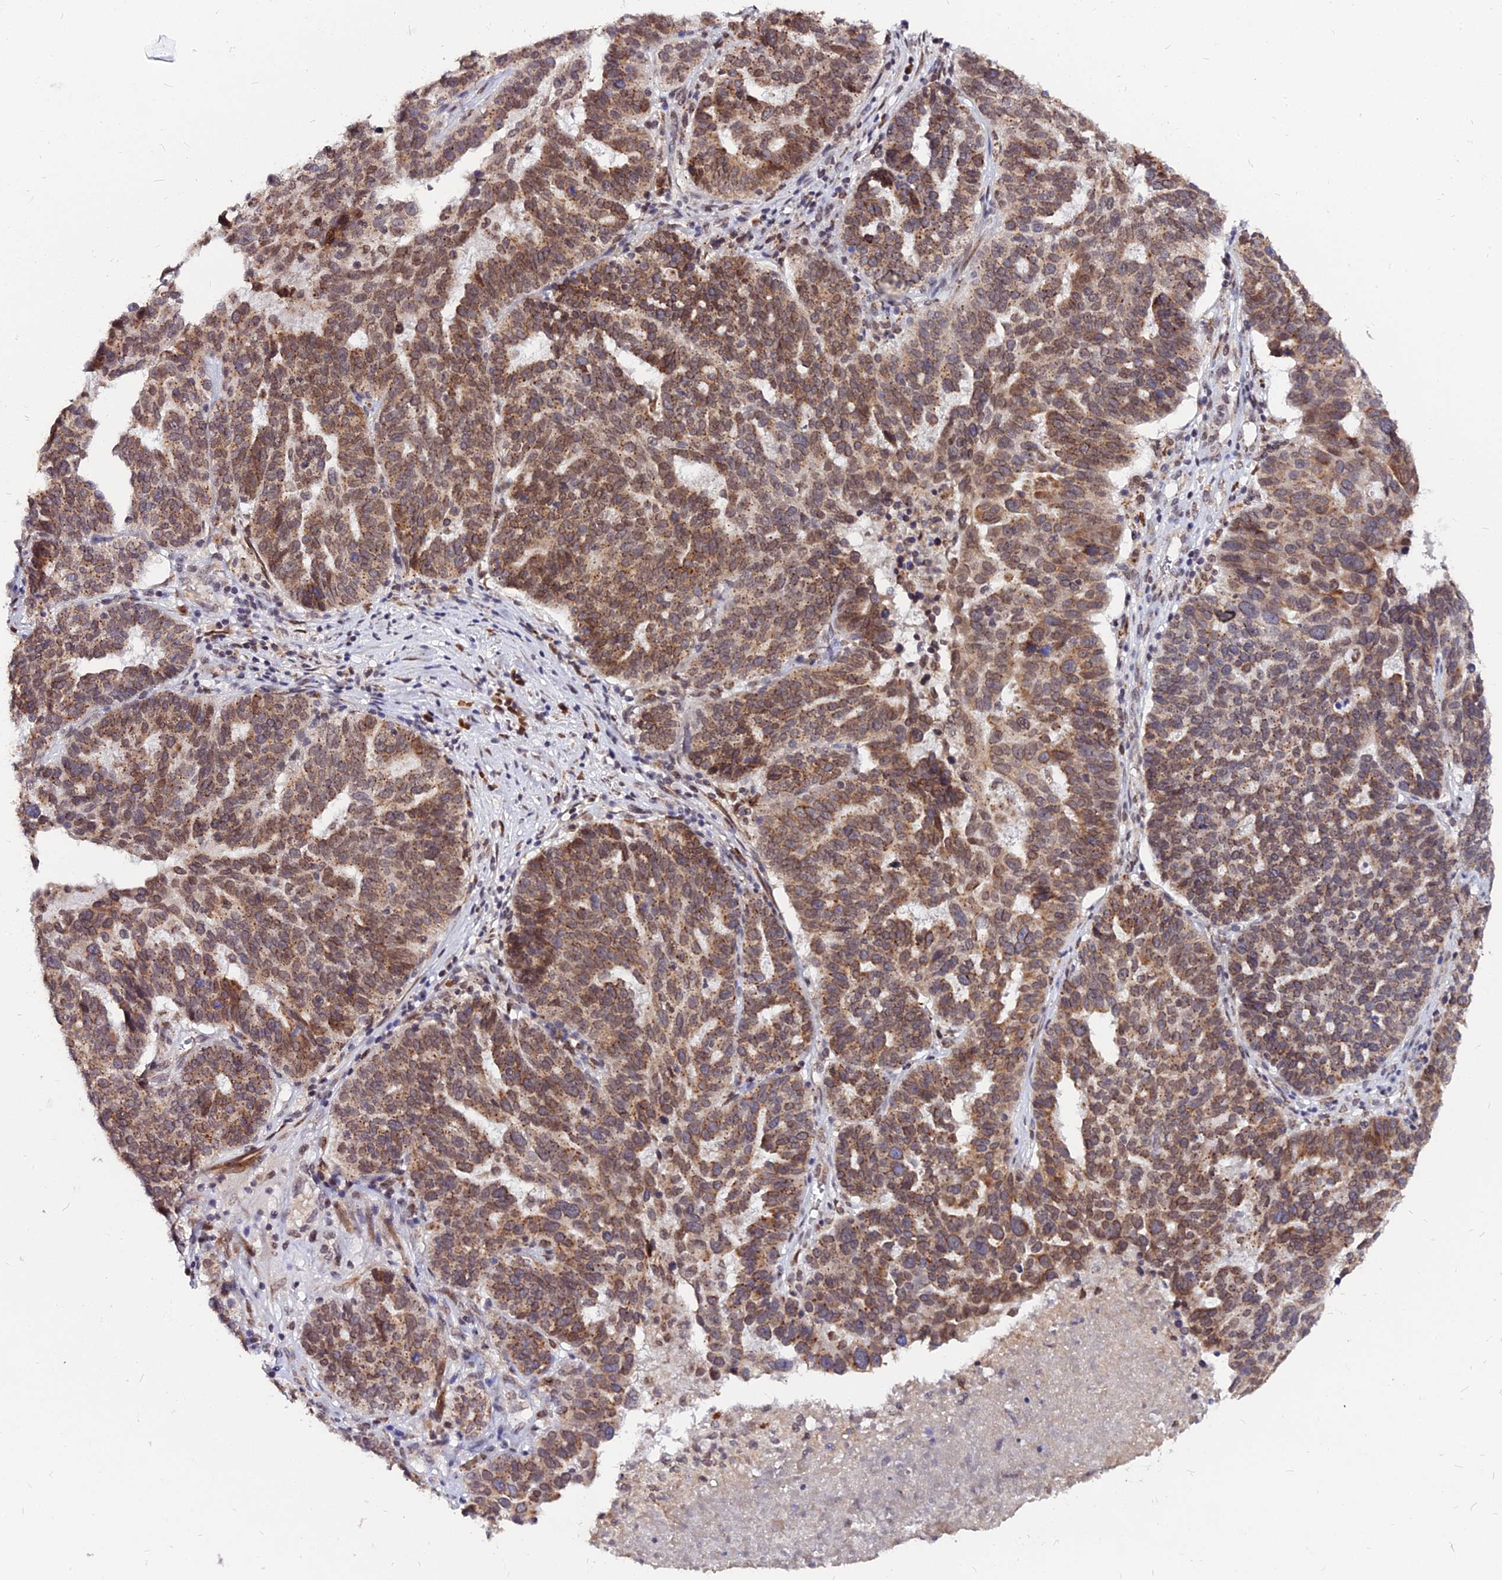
{"staining": {"intensity": "moderate", "quantity": ">75%", "location": "cytoplasmic/membranous,nuclear"}, "tissue": "ovarian cancer", "cell_type": "Tumor cells", "image_type": "cancer", "snomed": [{"axis": "morphology", "description": "Cystadenocarcinoma, serous, NOS"}, {"axis": "topography", "description": "Ovary"}], "caption": "Ovarian serous cystadenocarcinoma stained with a brown dye displays moderate cytoplasmic/membranous and nuclear positive positivity in about >75% of tumor cells.", "gene": "RNF121", "patient": {"sex": "female", "age": 59}}